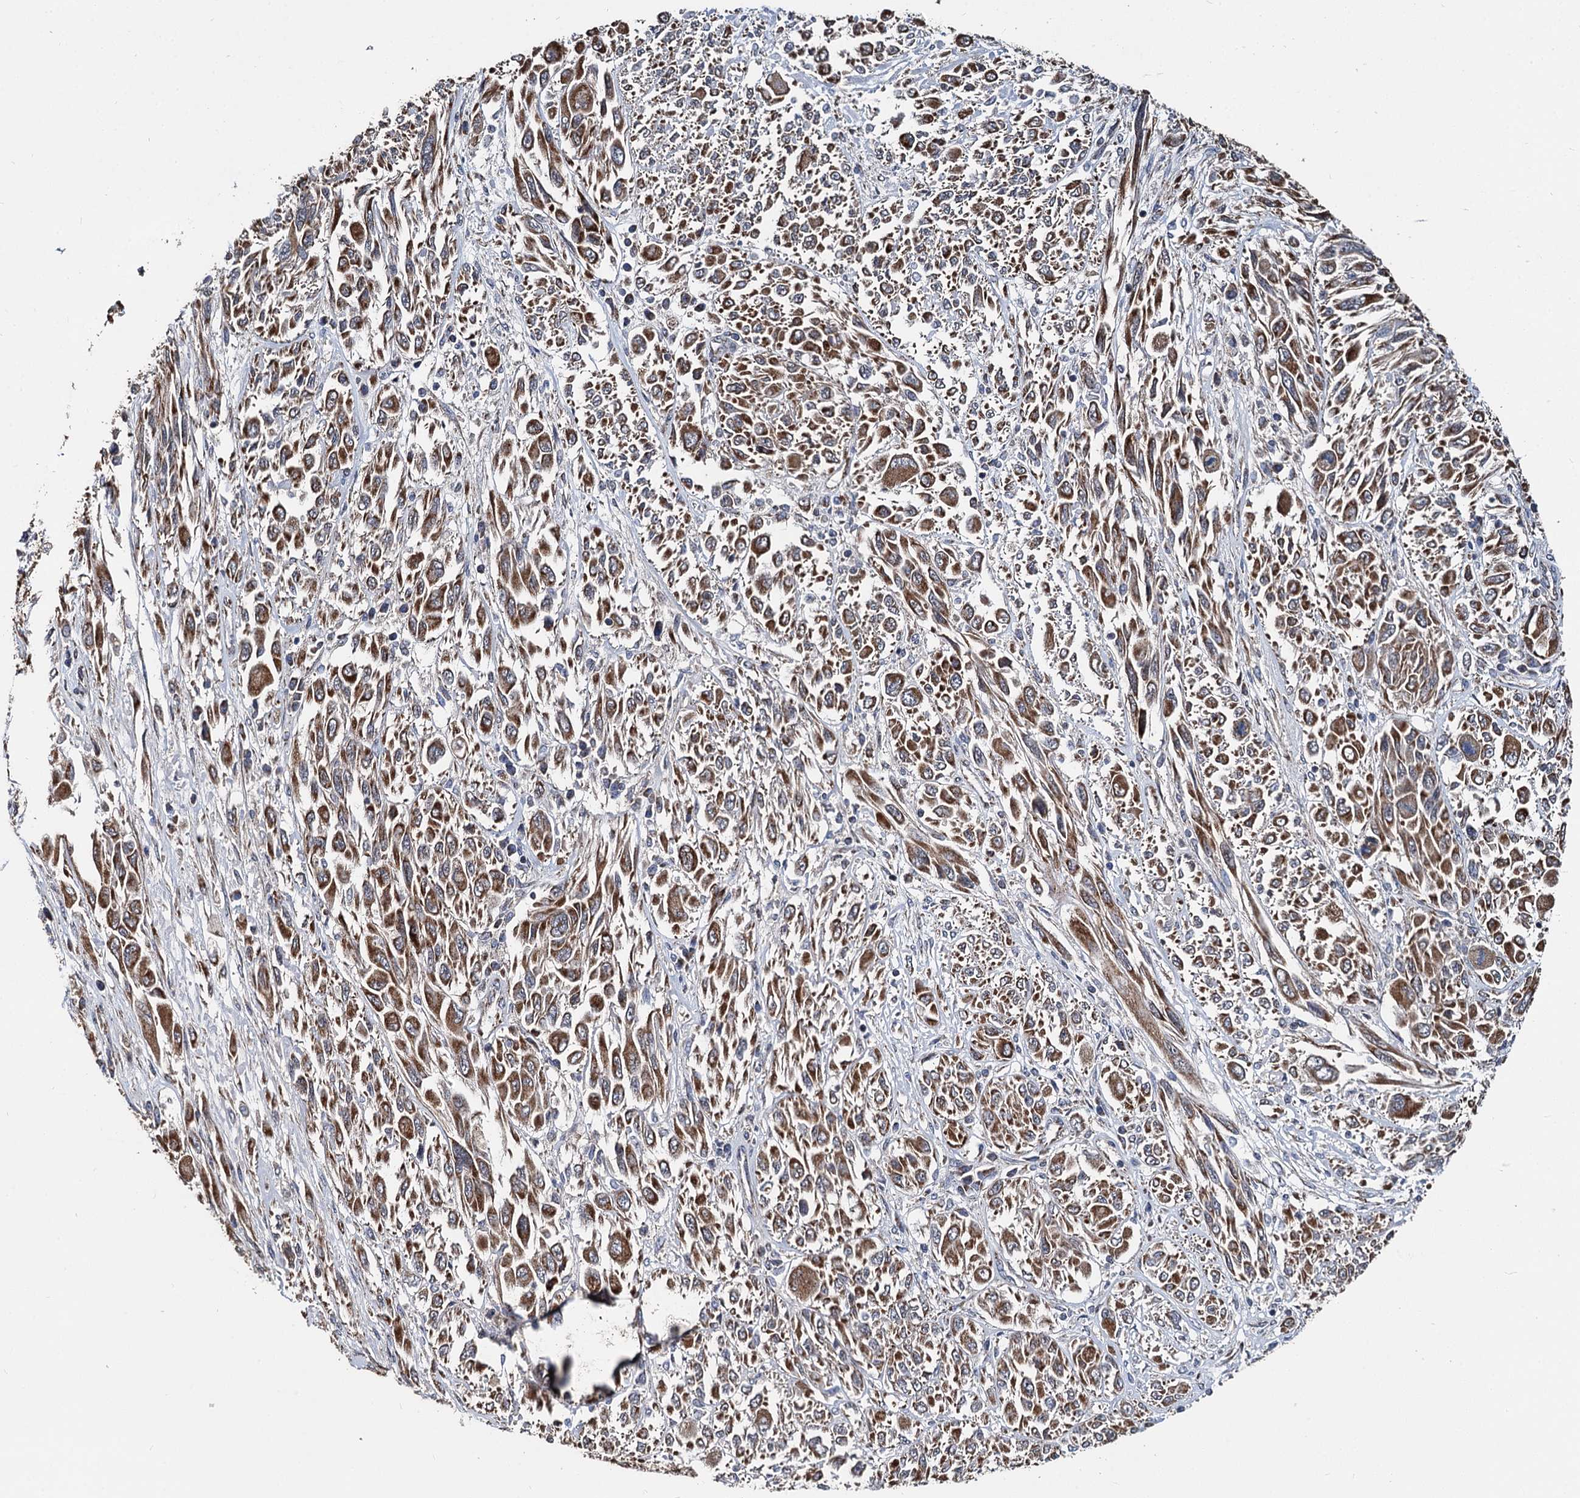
{"staining": {"intensity": "strong", "quantity": ">75%", "location": "cytoplasmic/membranous"}, "tissue": "melanoma", "cell_type": "Tumor cells", "image_type": "cancer", "snomed": [{"axis": "morphology", "description": "Malignant melanoma, NOS"}, {"axis": "topography", "description": "Skin"}], "caption": "The micrograph exhibits a brown stain indicating the presence of a protein in the cytoplasmic/membranous of tumor cells in malignant melanoma.", "gene": "SPRYD3", "patient": {"sex": "female", "age": 91}}